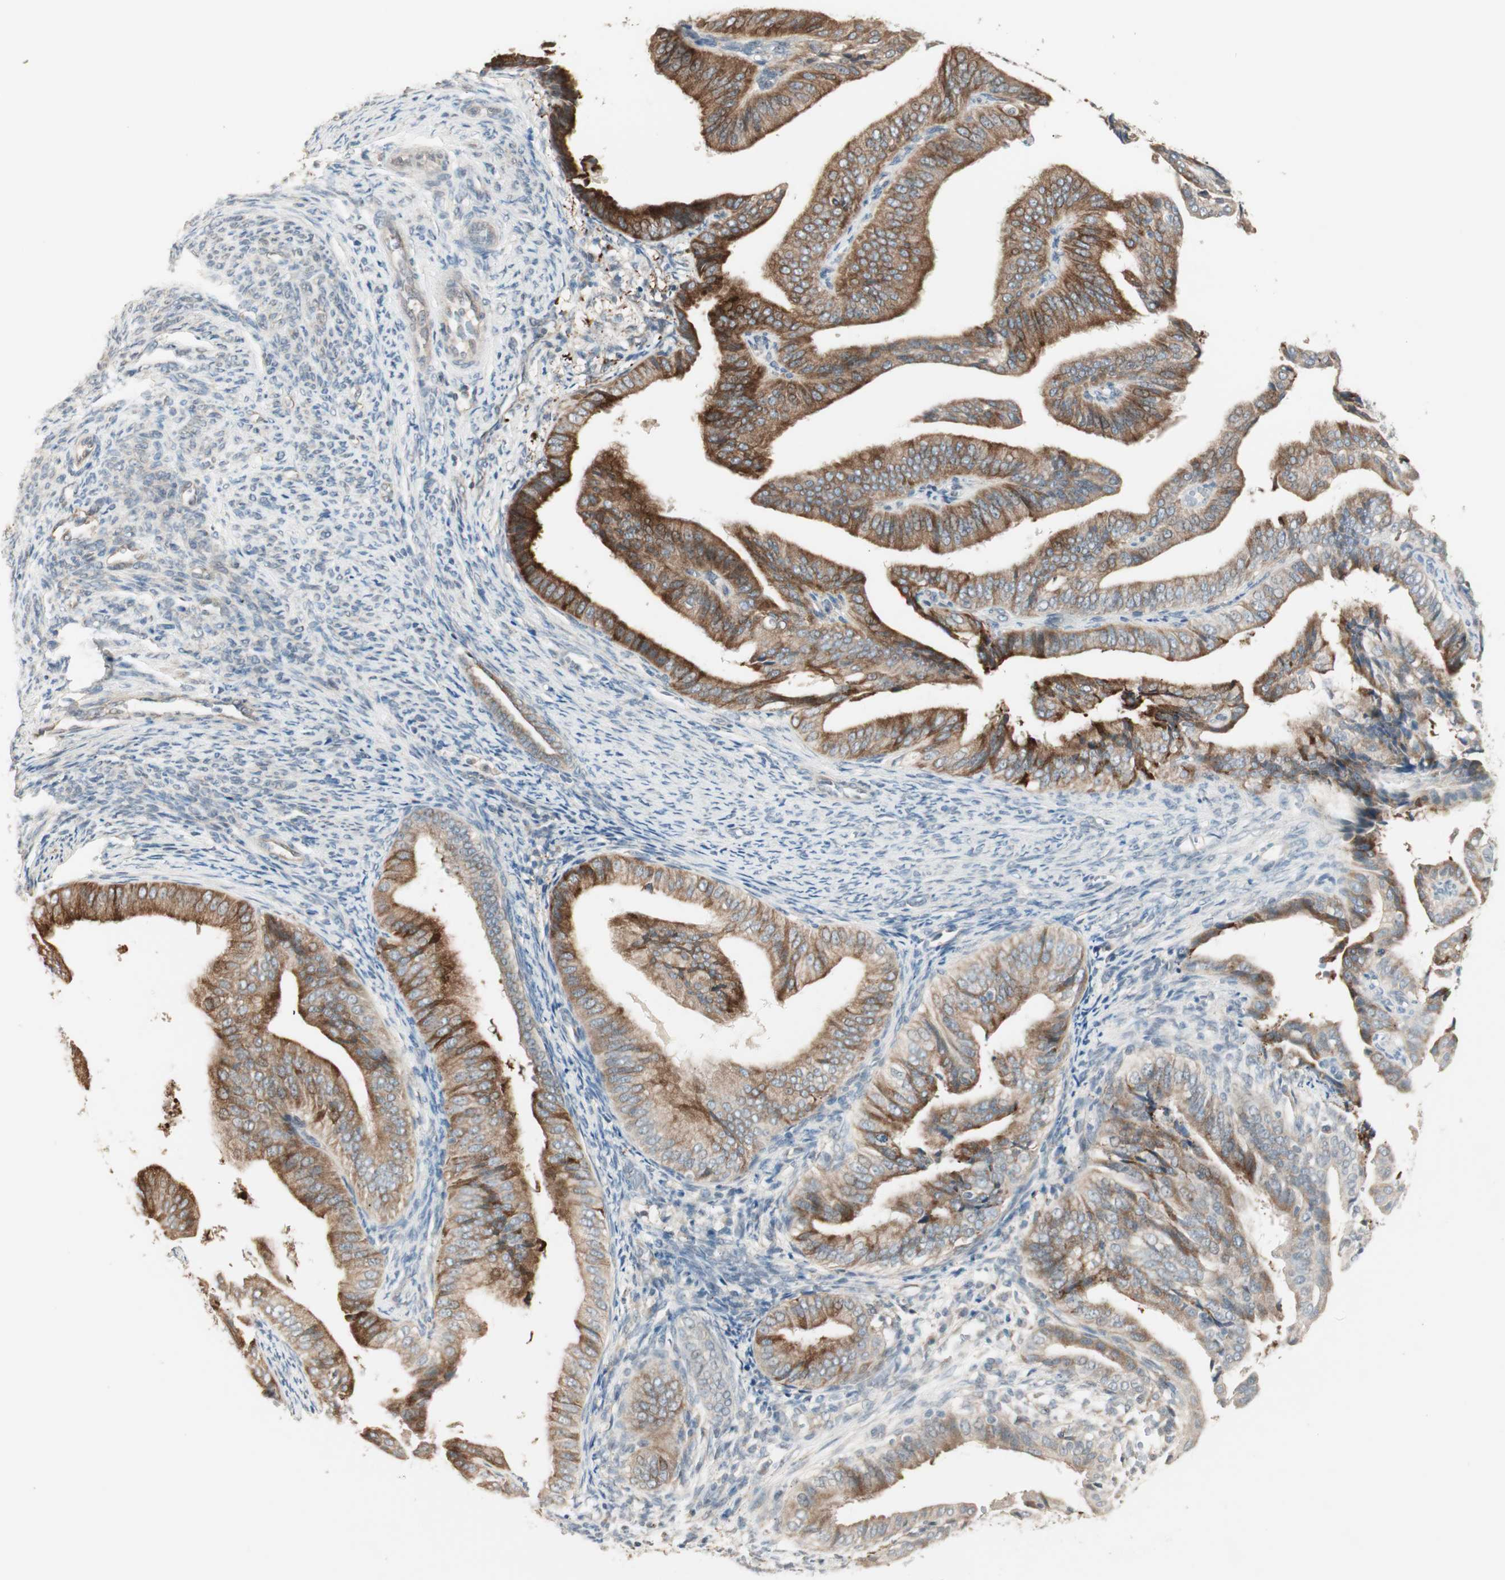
{"staining": {"intensity": "strong", "quantity": ">75%", "location": "cytoplasmic/membranous"}, "tissue": "endometrial cancer", "cell_type": "Tumor cells", "image_type": "cancer", "snomed": [{"axis": "morphology", "description": "Adenocarcinoma, NOS"}, {"axis": "topography", "description": "Endometrium"}], "caption": "An image of endometrial cancer (adenocarcinoma) stained for a protein reveals strong cytoplasmic/membranous brown staining in tumor cells.", "gene": "TASOR", "patient": {"sex": "female", "age": 58}}